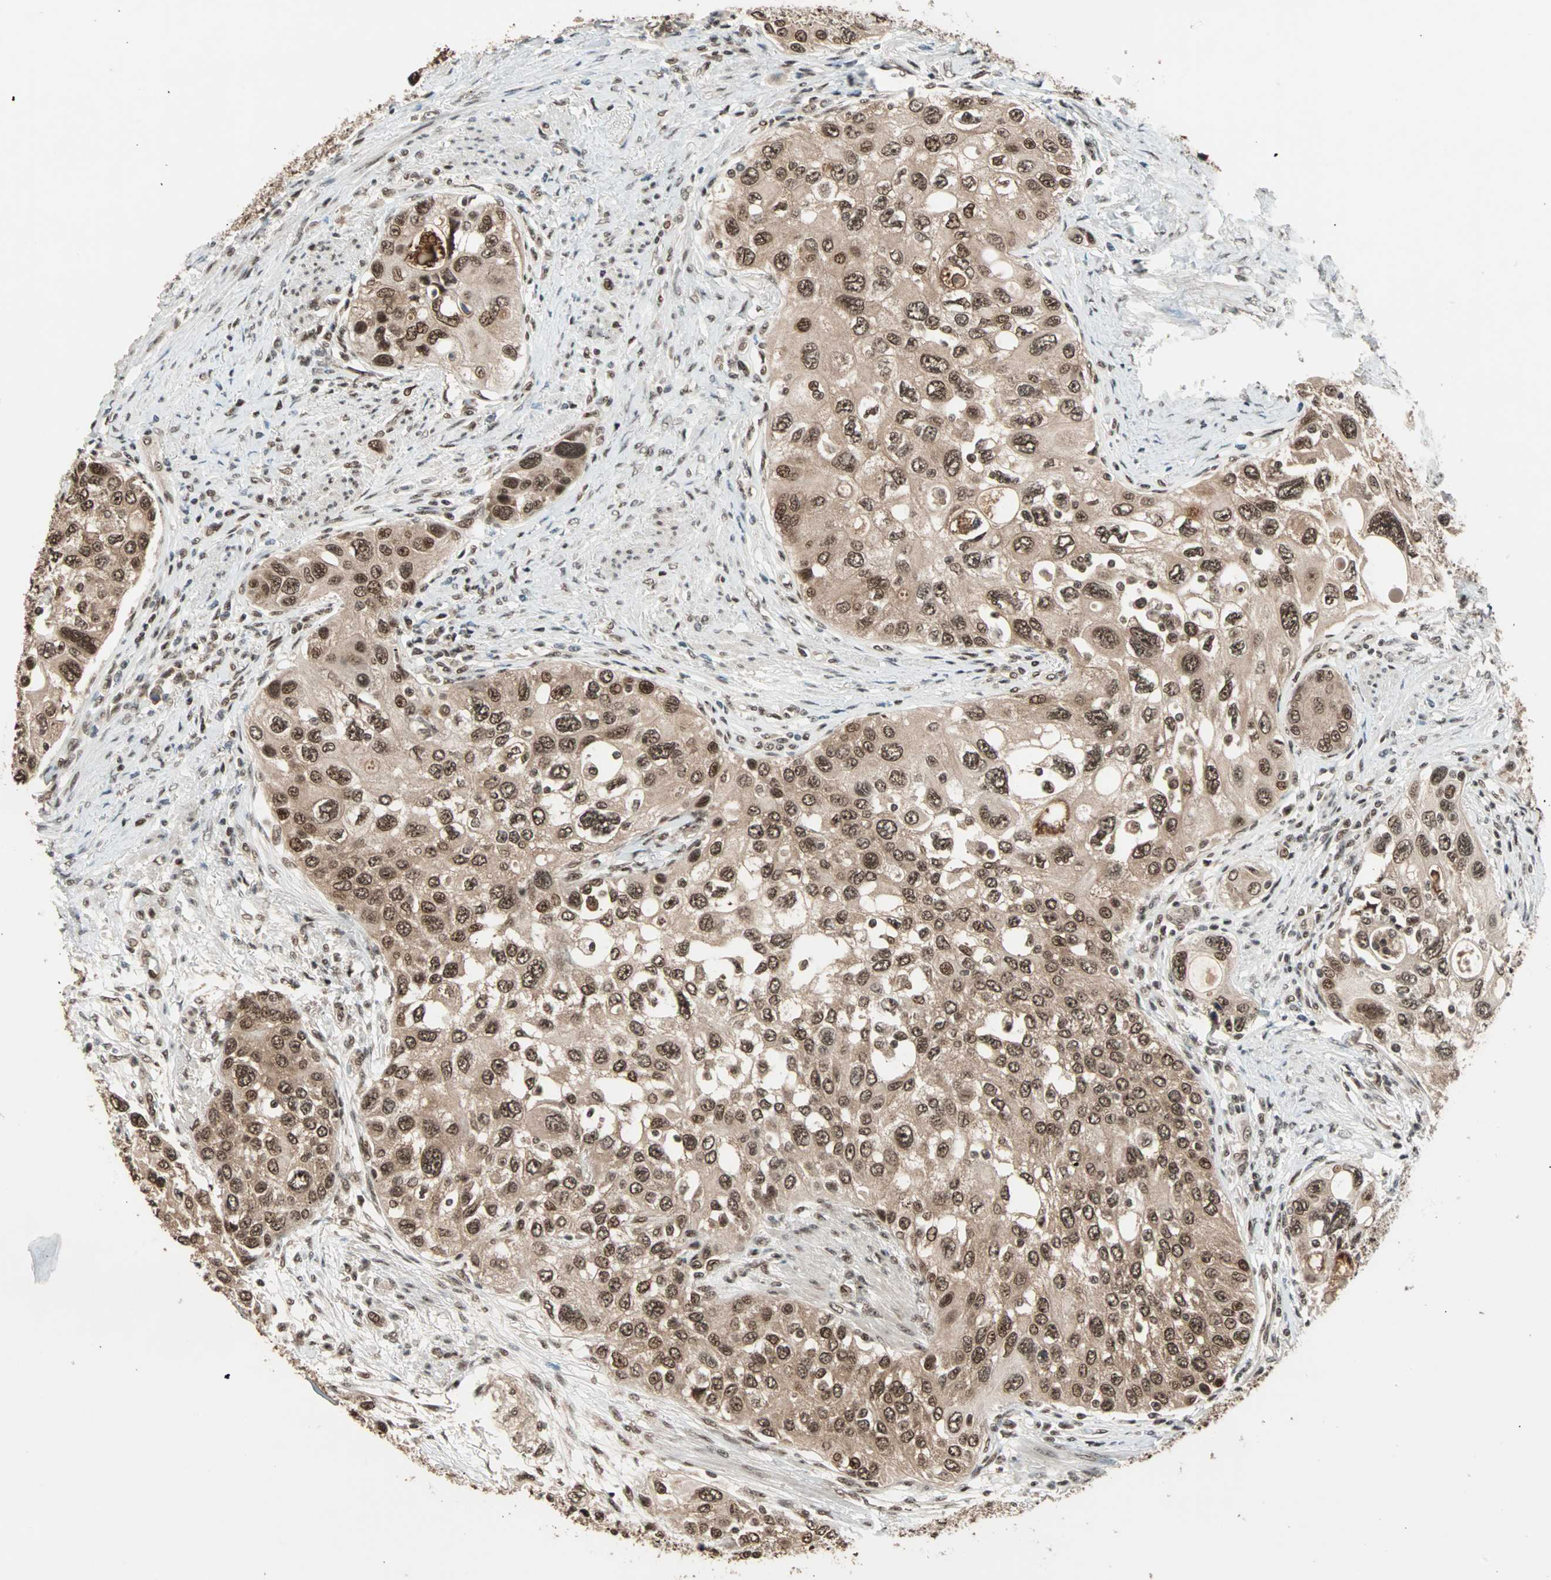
{"staining": {"intensity": "strong", "quantity": ">75%", "location": "cytoplasmic/membranous,nuclear"}, "tissue": "urothelial cancer", "cell_type": "Tumor cells", "image_type": "cancer", "snomed": [{"axis": "morphology", "description": "Urothelial carcinoma, High grade"}, {"axis": "topography", "description": "Urinary bladder"}], "caption": "About >75% of tumor cells in human high-grade urothelial carcinoma show strong cytoplasmic/membranous and nuclear protein staining as visualized by brown immunohistochemical staining.", "gene": "ZNF44", "patient": {"sex": "female", "age": 56}}